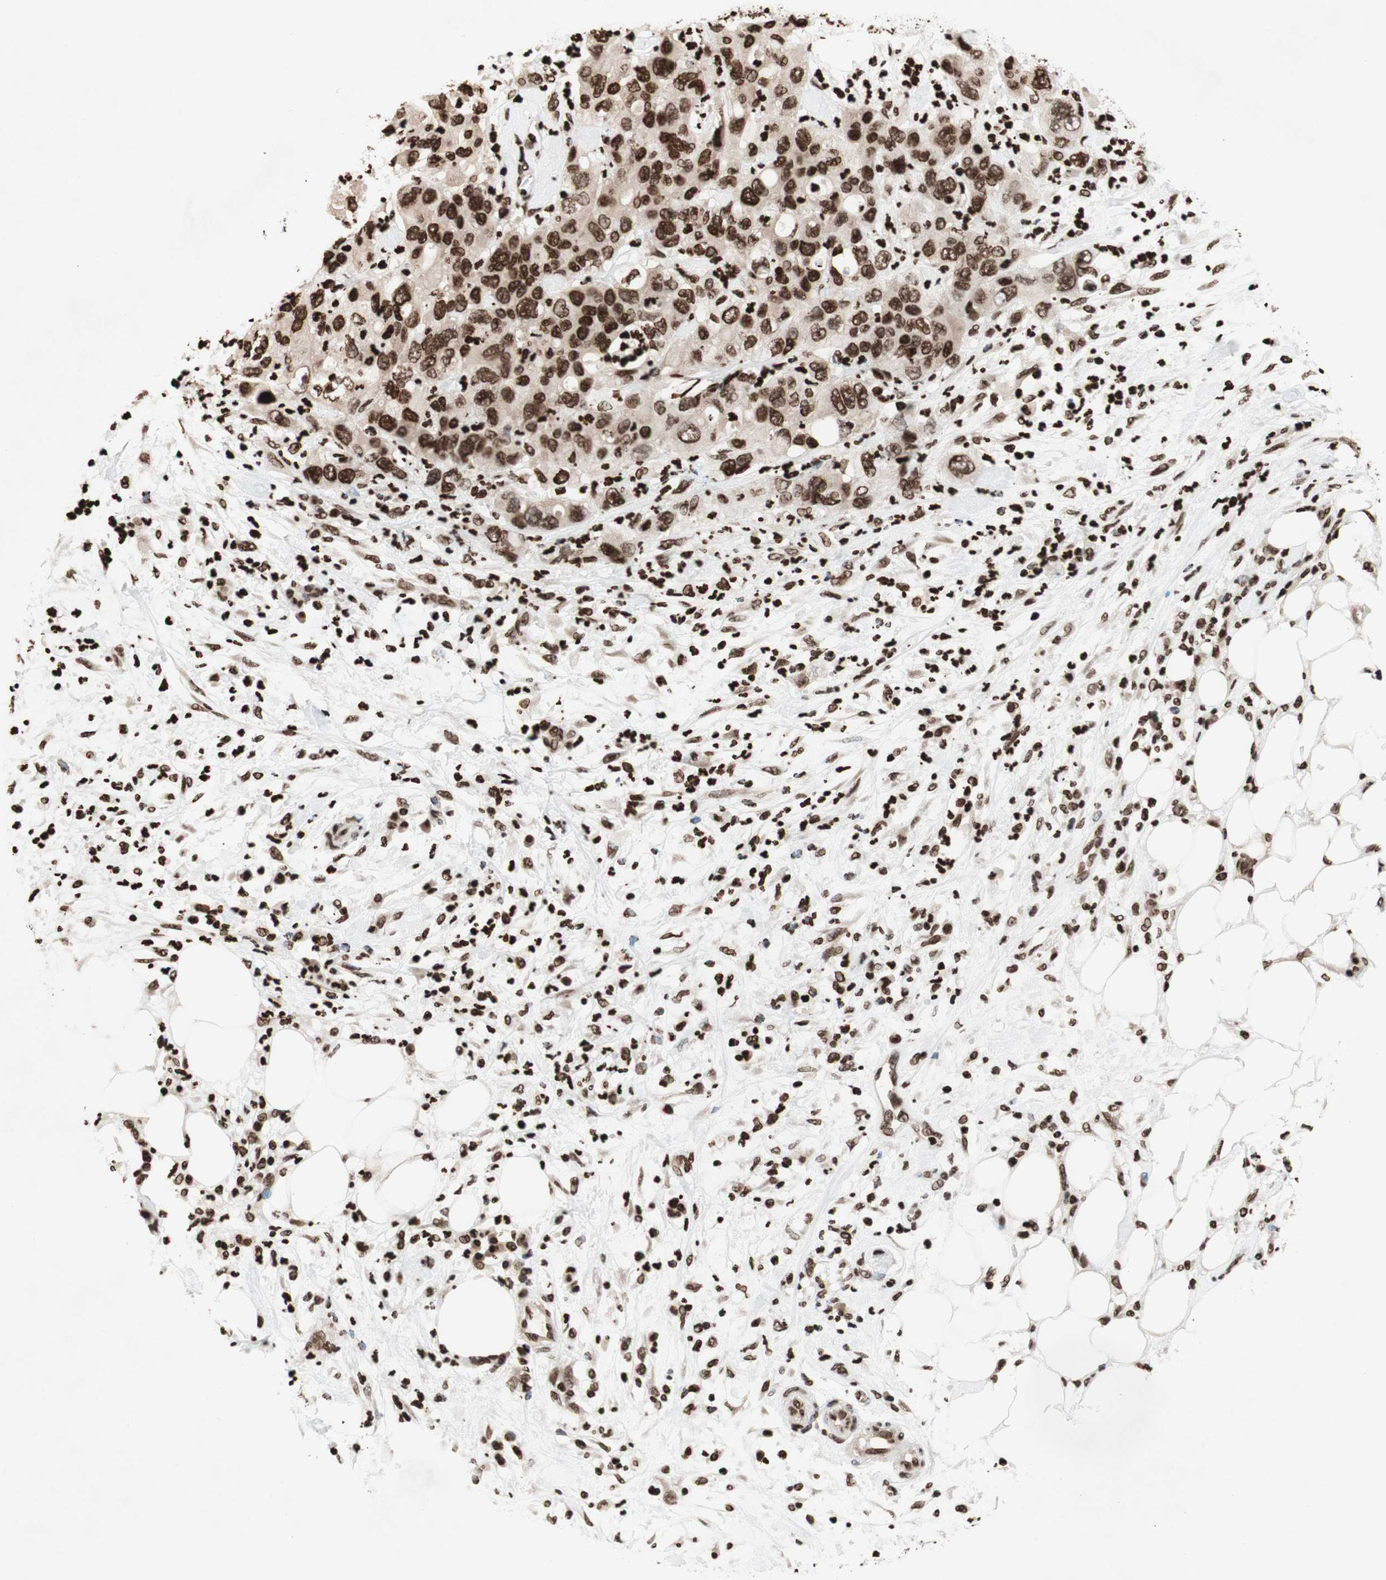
{"staining": {"intensity": "strong", "quantity": ">75%", "location": "nuclear"}, "tissue": "pancreatic cancer", "cell_type": "Tumor cells", "image_type": "cancer", "snomed": [{"axis": "morphology", "description": "Adenocarcinoma, NOS"}, {"axis": "topography", "description": "Pancreas"}], "caption": "Immunohistochemistry (IHC) of human adenocarcinoma (pancreatic) exhibits high levels of strong nuclear positivity in approximately >75% of tumor cells.", "gene": "NCOA3", "patient": {"sex": "female", "age": 71}}